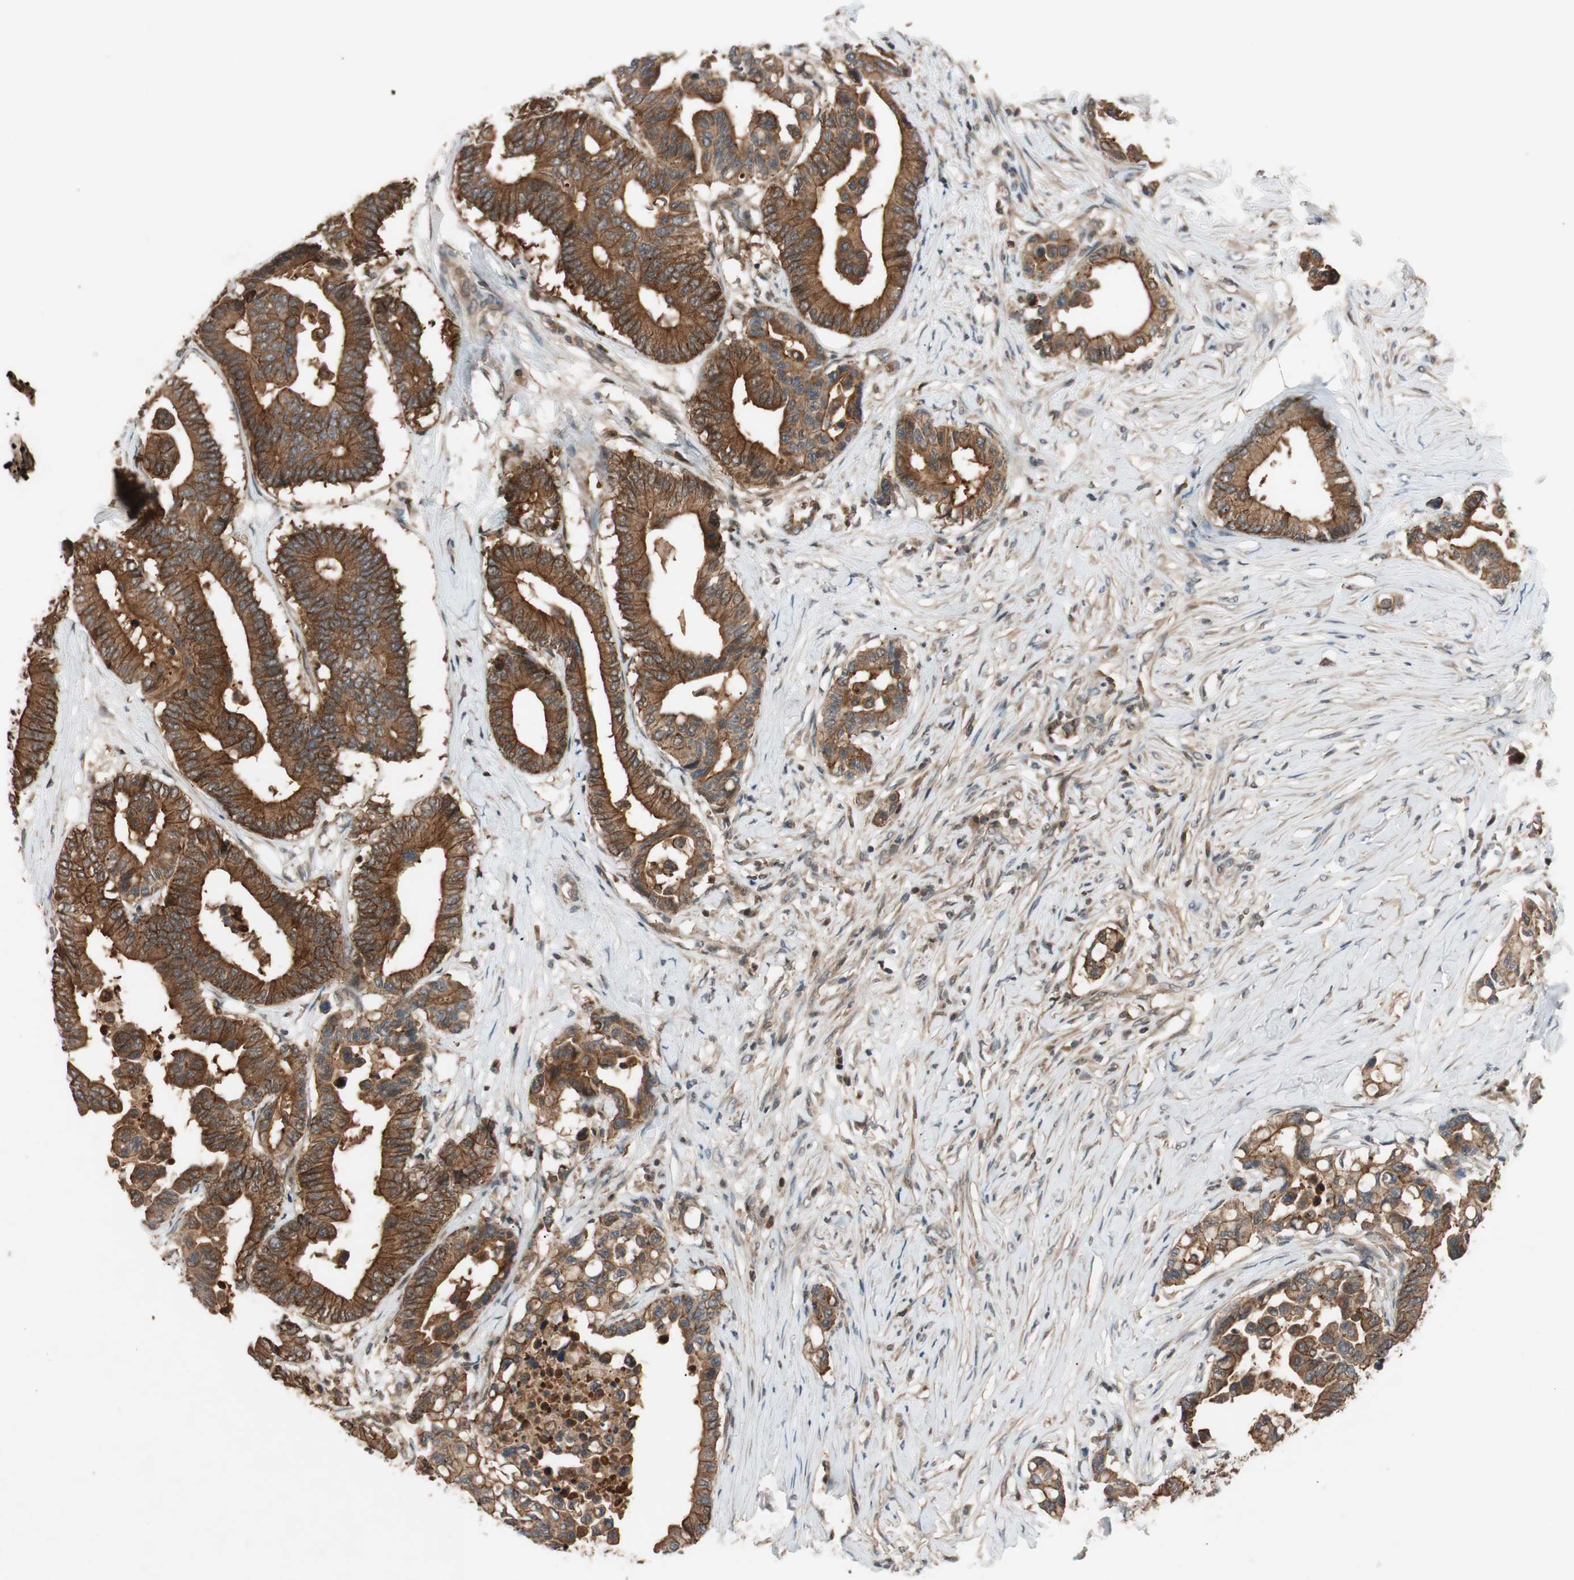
{"staining": {"intensity": "strong", "quantity": ">75%", "location": "cytoplasmic/membranous"}, "tissue": "colorectal cancer", "cell_type": "Tumor cells", "image_type": "cancer", "snomed": [{"axis": "morphology", "description": "Normal tissue, NOS"}, {"axis": "morphology", "description": "Adenocarcinoma, NOS"}, {"axis": "topography", "description": "Colon"}], "caption": "Immunohistochemical staining of human colorectal adenocarcinoma demonstrates strong cytoplasmic/membranous protein positivity in approximately >75% of tumor cells.", "gene": "EPHA8", "patient": {"sex": "male", "age": 82}}